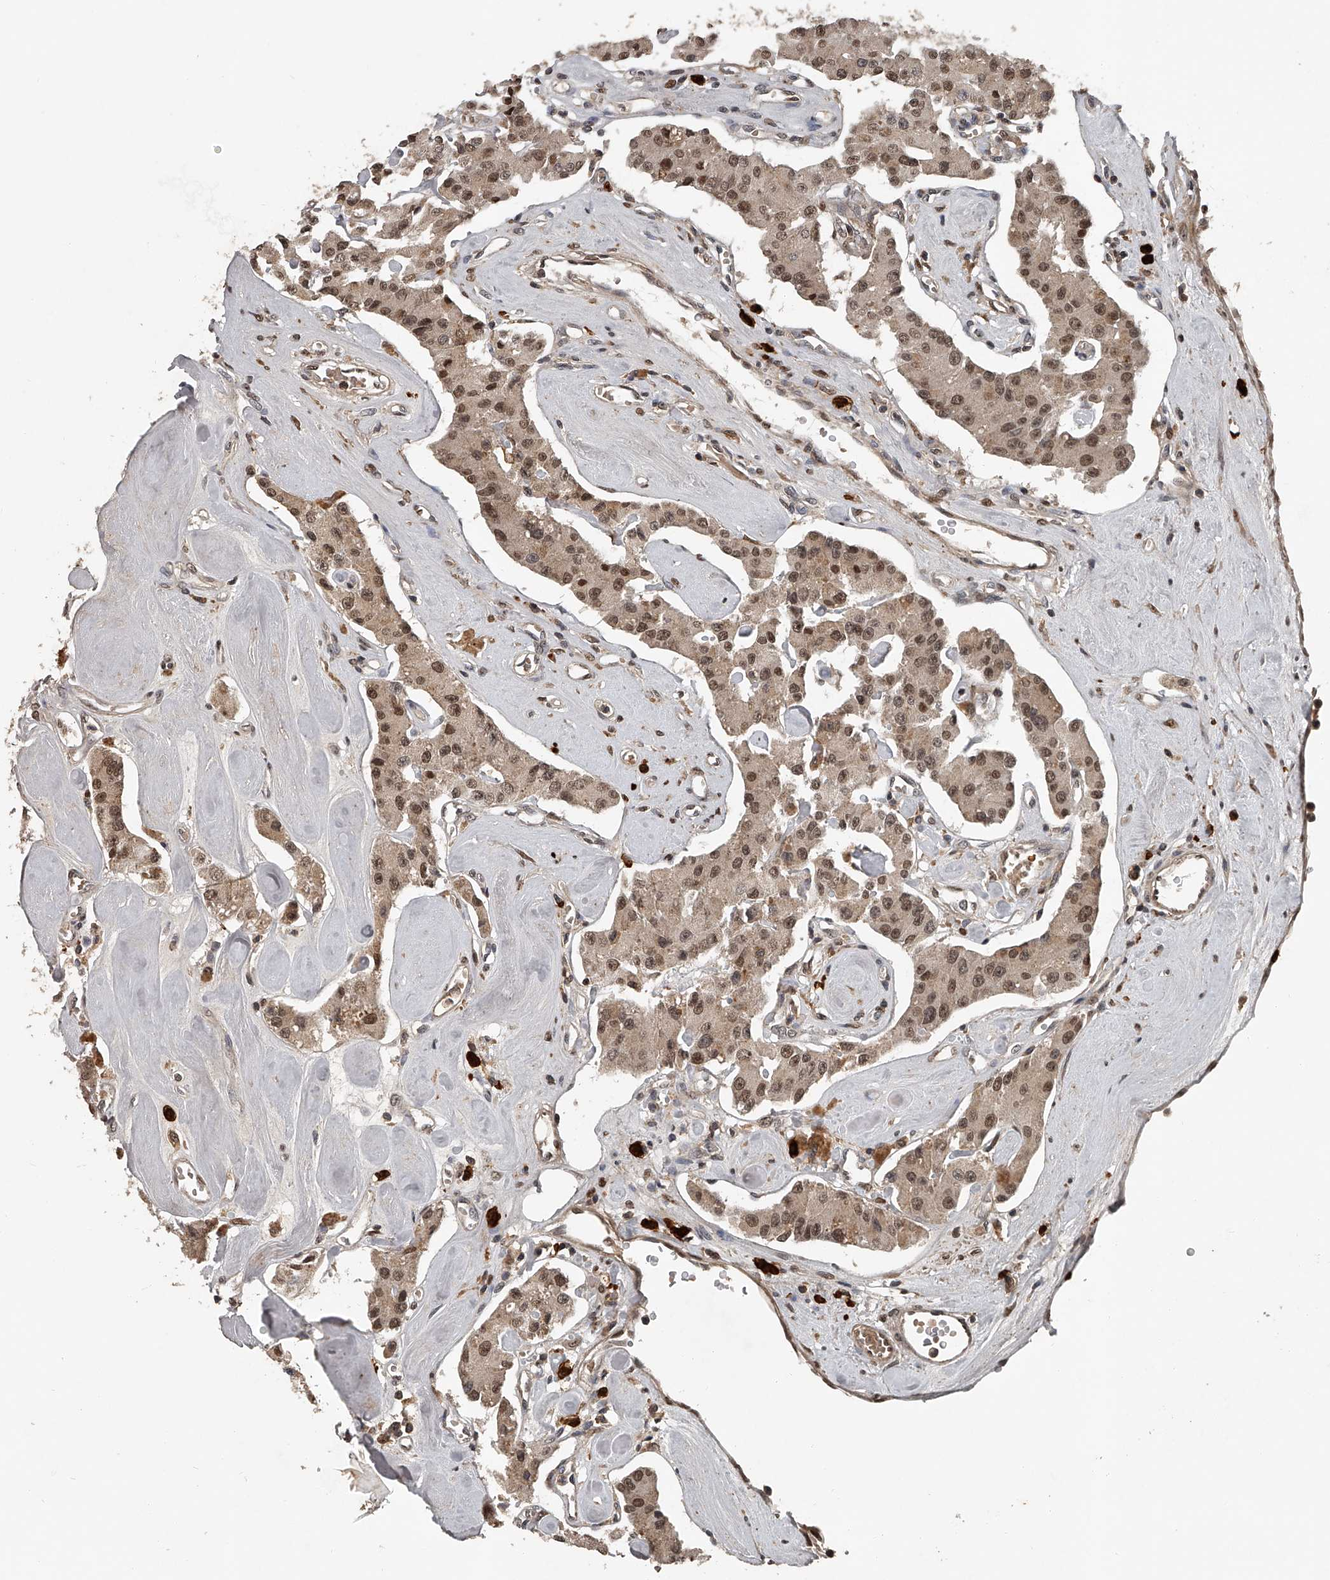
{"staining": {"intensity": "moderate", "quantity": ">75%", "location": "cytoplasmic/membranous,nuclear"}, "tissue": "carcinoid", "cell_type": "Tumor cells", "image_type": "cancer", "snomed": [{"axis": "morphology", "description": "Carcinoid, malignant, NOS"}, {"axis": "topography", "description": "Pancreas"}], "caption": "Malignant carcinoid stained with a protein marker exhibits moderate staining in tumor cells.", "gene": "PLEKHG1", "patient": {"sex": "male", "age": 41}}